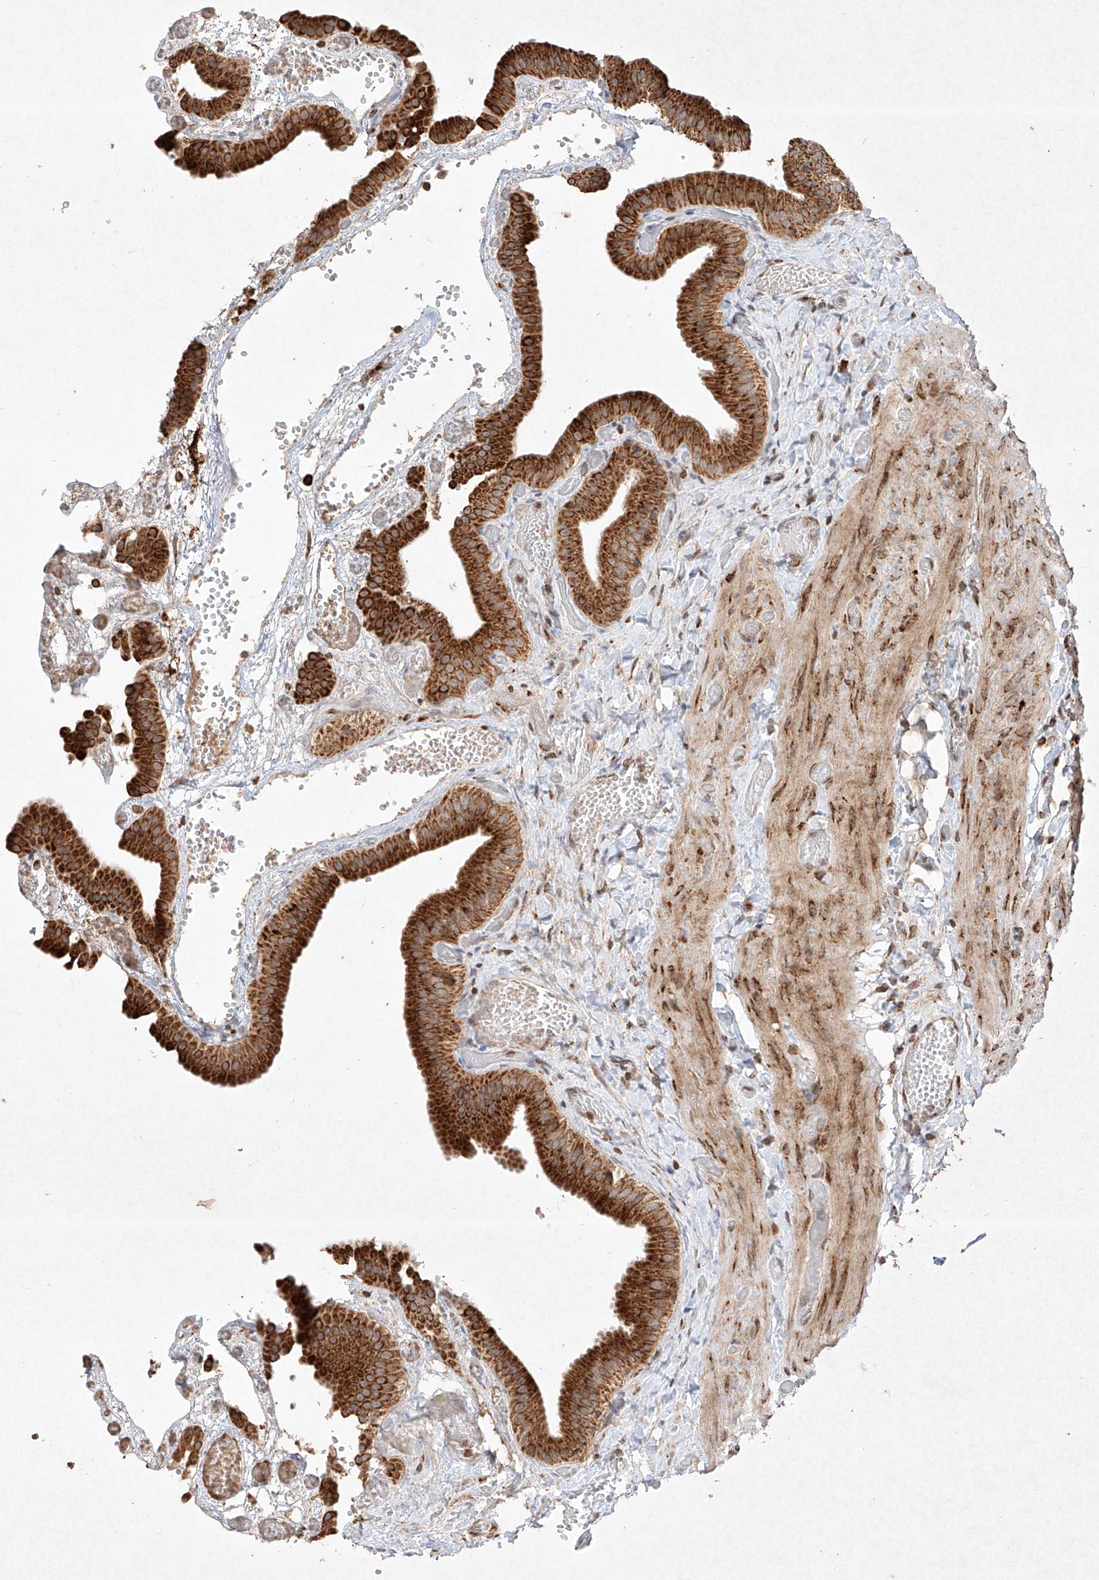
{"staining": {"intensity": "strong", "quantity": ">75%", "location": "cytoplasmic/membranous"}, "tissue": "gallbladder", "cell_type": "Glandular cells", "image_type": "normal", "snomed": [{"axis": "morphology", "description": "Normal tissue, NOS"}, {"axis": "topography", "description": "Gallbladder"}], "caption": "Strong cytoplasmic/membranous protein expression is identified in approximately >75% of glandular cells in gallbladder. (DAB IHC with brightfield microscopy, high magnification).", "gene": "SEMA3B", "patient": {"sex": "female", "age": 64}}